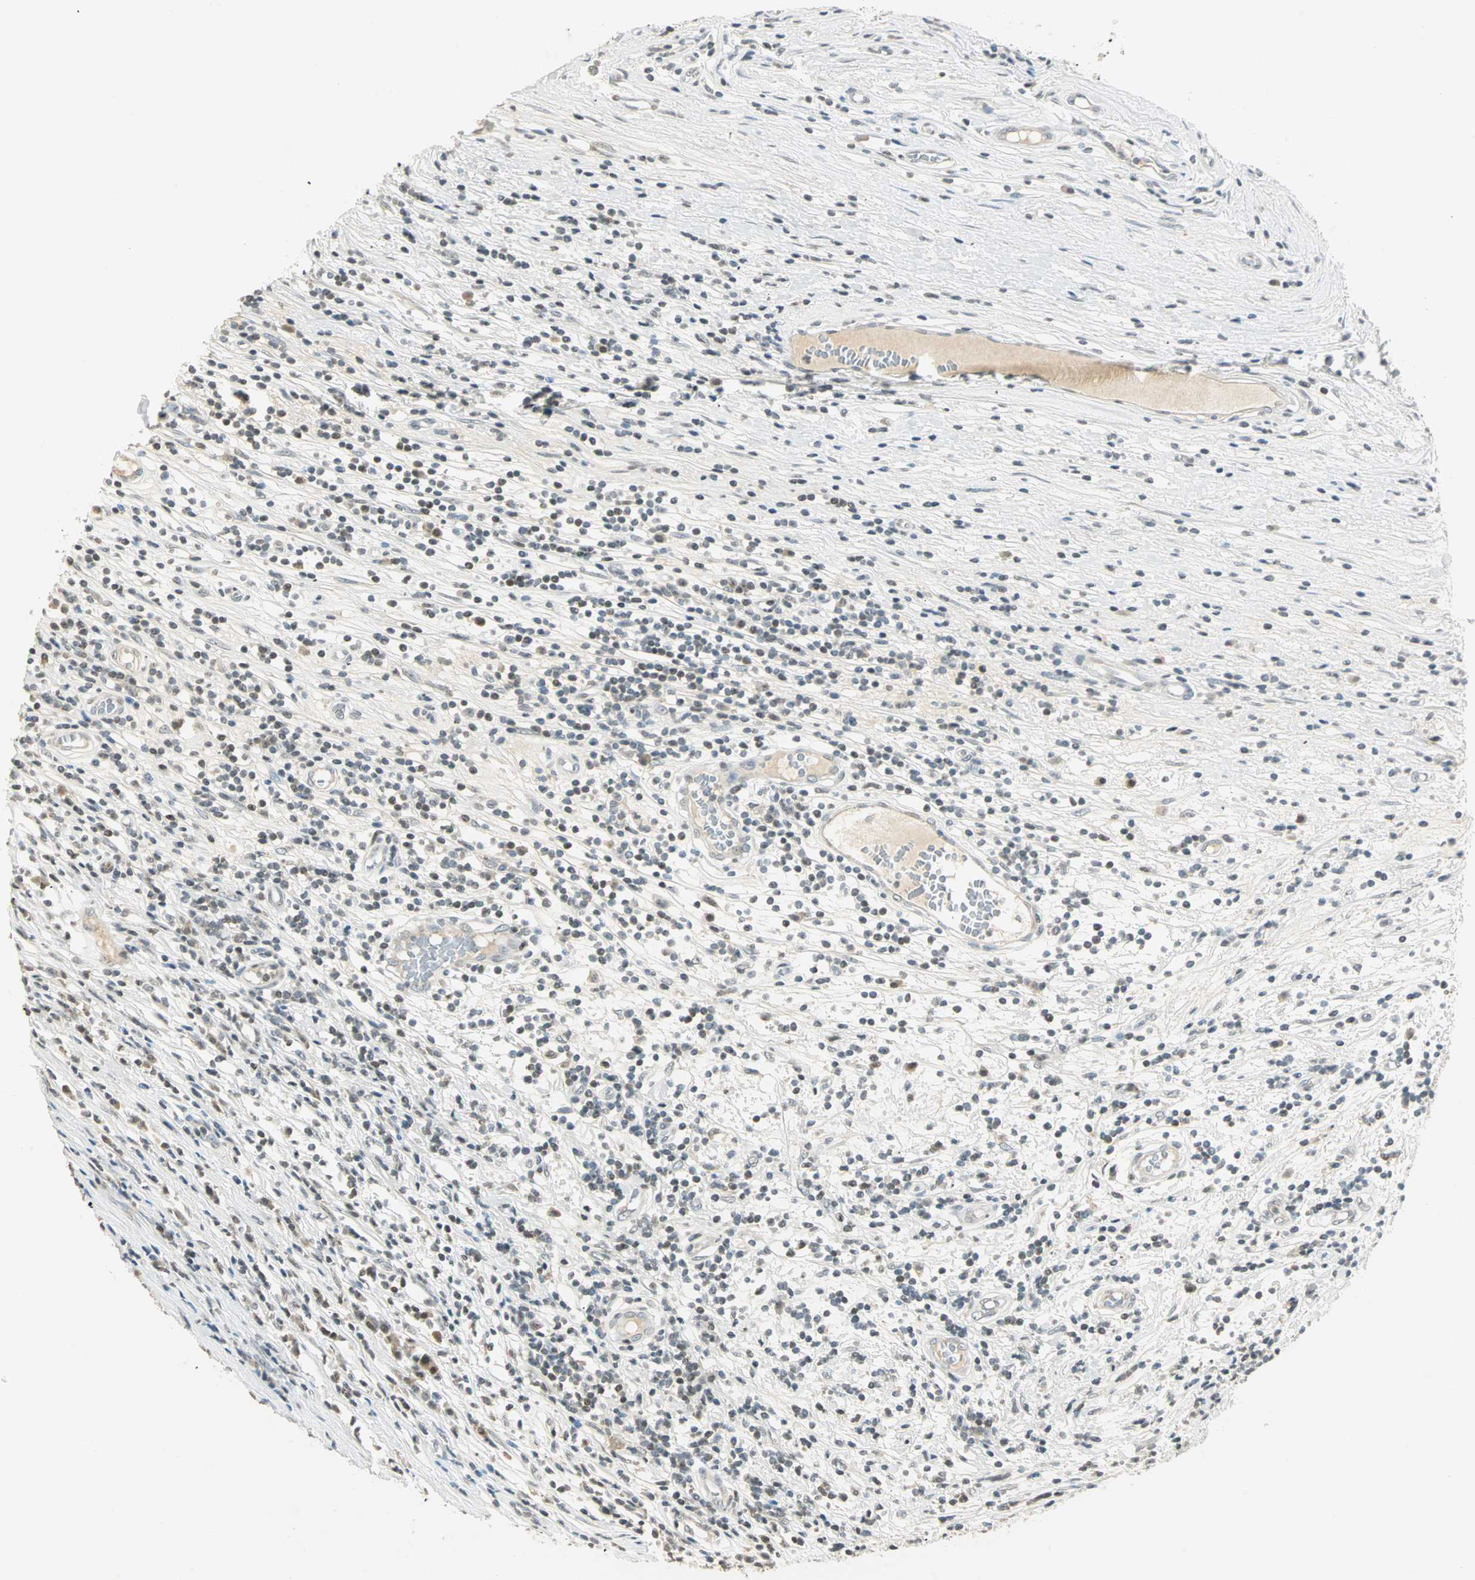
{"staining": {"intensity": "weak", "quantity": "<25%", "location": "nuclear"}, "tissue": "testis cancer", "cell_type": "Tumor cells", "image_type": "cancer", "snomed": [{"axis": "morphology", "description": "Seminoma, NOS"}, {"axis": "topography", "description": "Testis"}], "caption": "Tumor cells are negative for brown protein staining in testis cancer.", "gene": "SMAD3", "patient": {"sex": "male", "age": 65}}